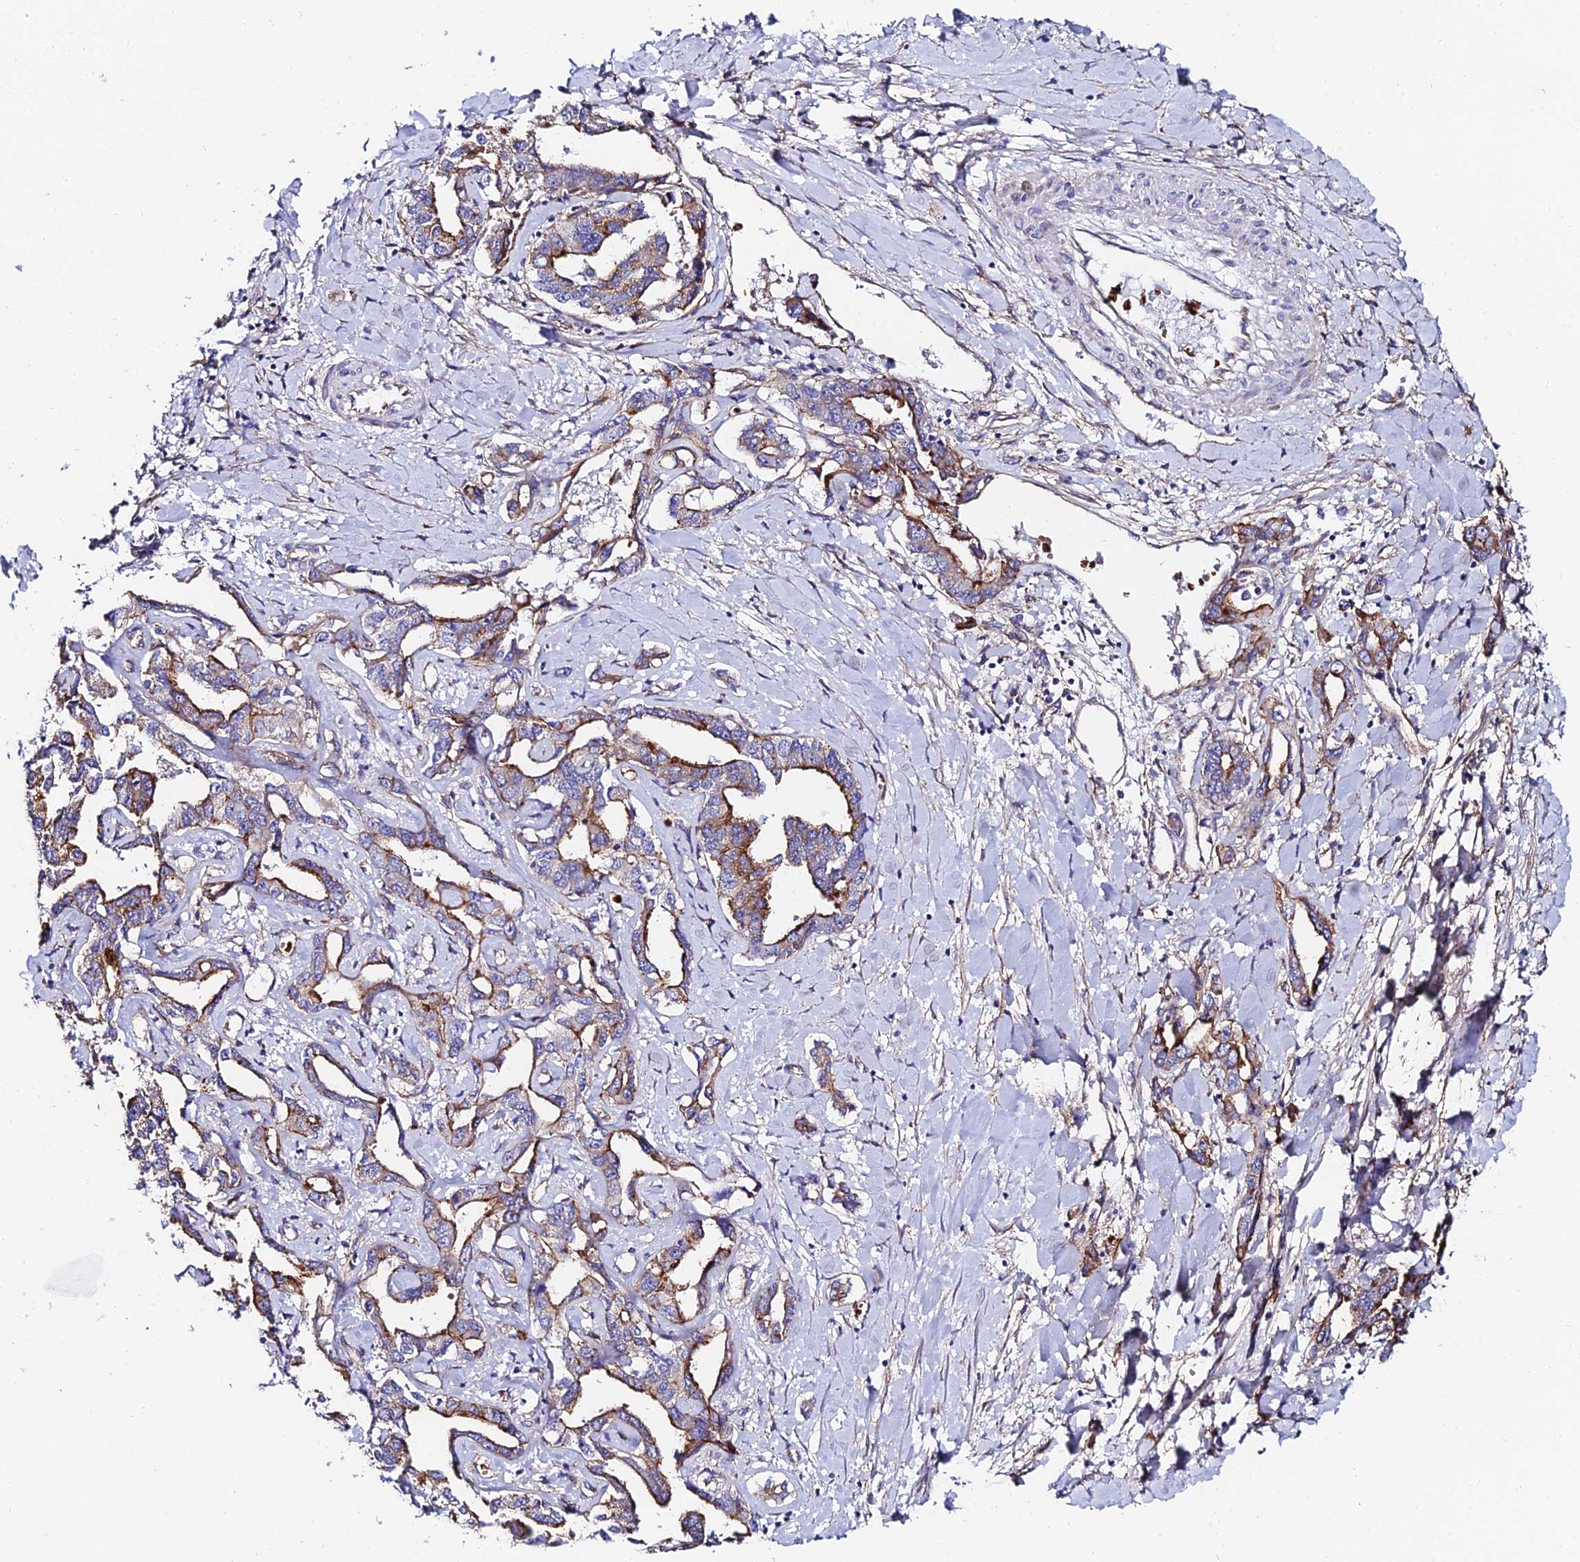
{"staining": {"intensity": "moderate", "quantity": ">75%", "location": "cytoplasmic/membranous"}, "tissue": "liver cancer", "cell_type": "Tumor cells", "image_type": "cancer", "snomed": [{"axis": "morphology", "description": "Cholangiocarcinoma"}, {"axis": "topography", "description": "Liver"}], "caption": "Cholangiocarcinoma (liver) stained with immunohistochemistry (IHC) reveals moderate cytoplasmic/membranous expression in about >75% of tumor cells.", "gene": "ADGRF3", "patient": {"sex": "male", "age": 59}}